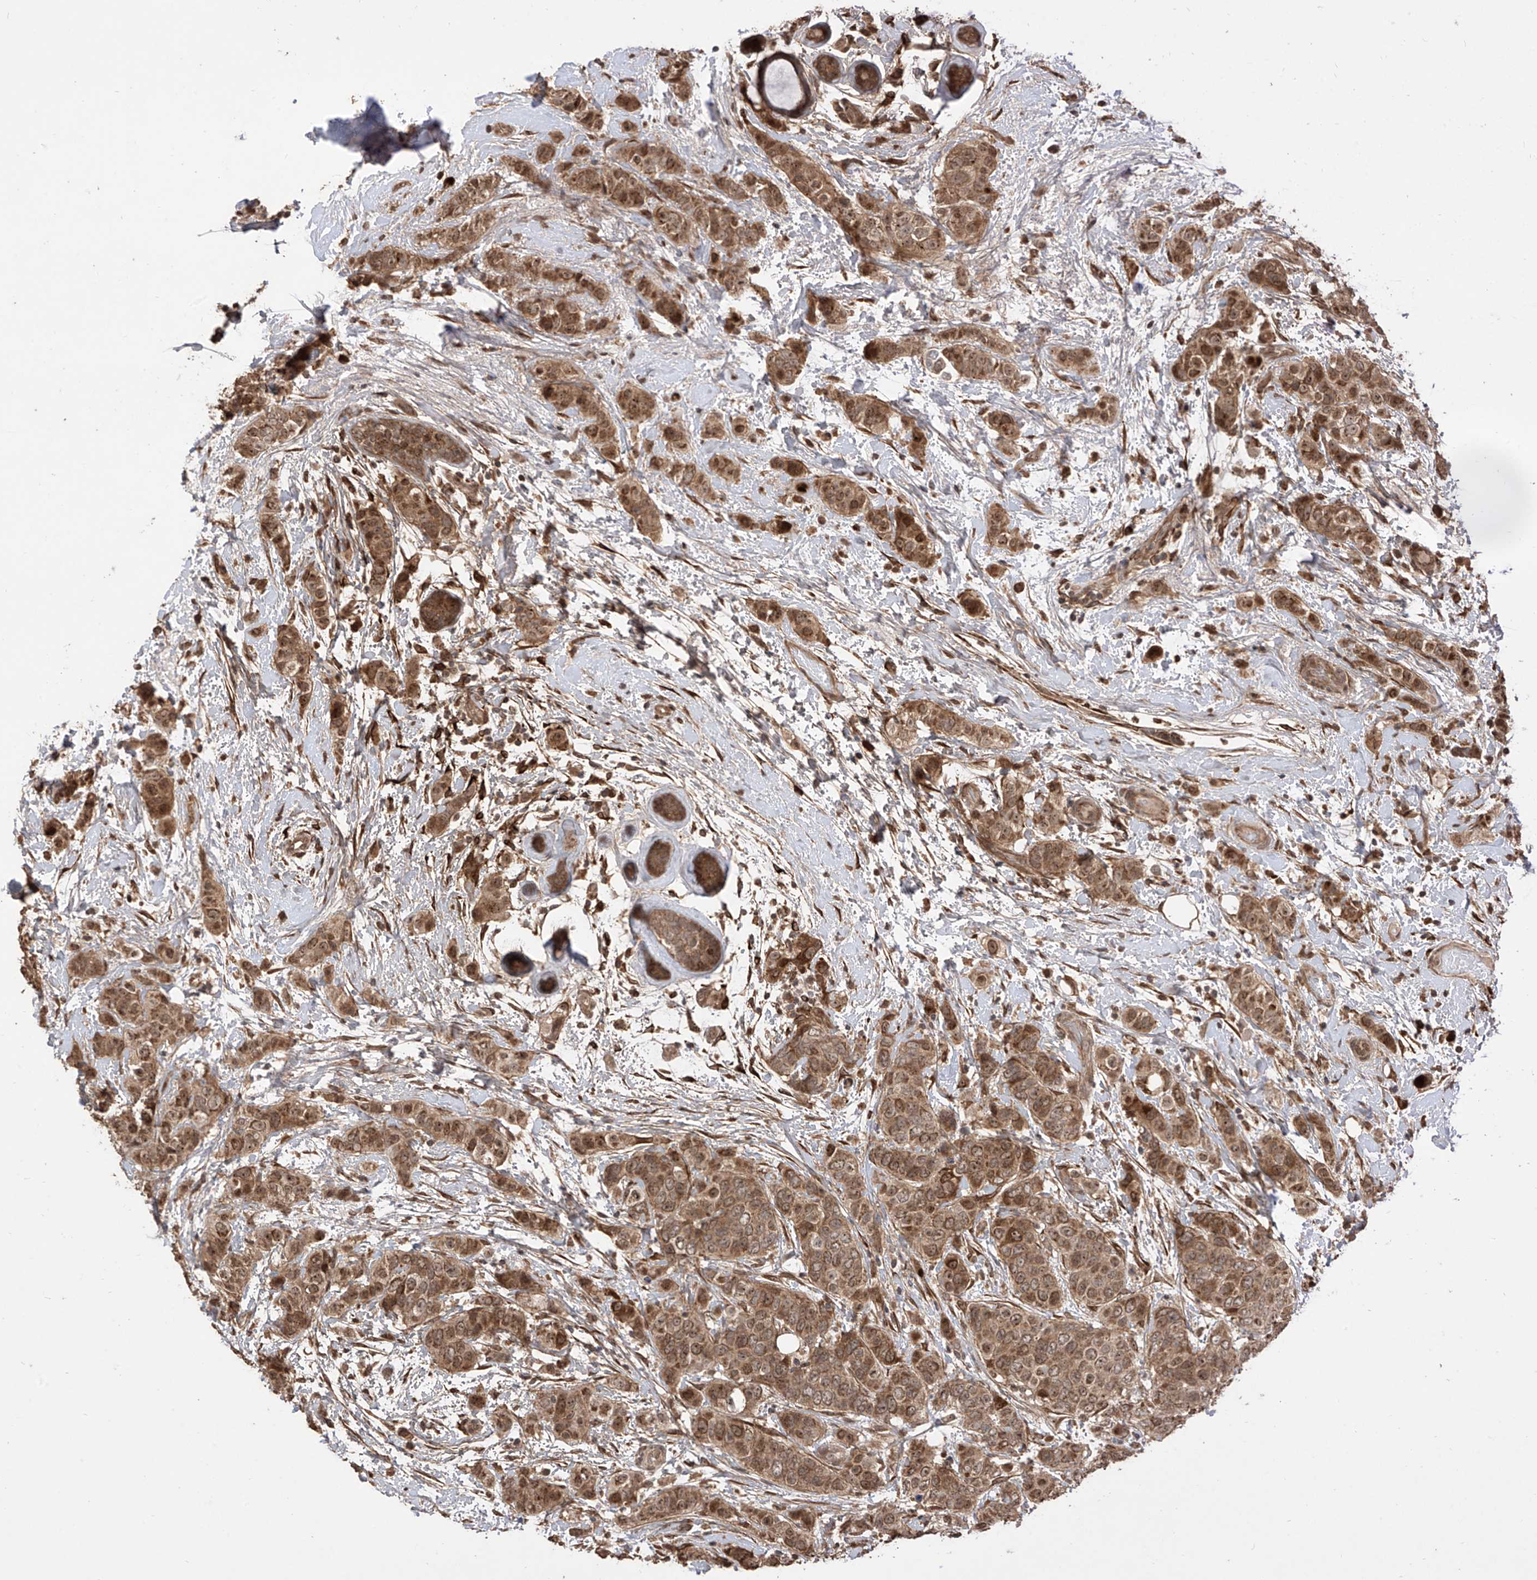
{"staining": {"intensity": "moderate", "quantity": ">75%", "location": "cytoplasmic/membranous"}, "tissue": "breast cancer", "cell_type": "Tumor cells", "image_type": "cancer", "snomed": [{"axis": "morphology", "description": "Lobular carcinoma"}, {"axis": "topography", "description": "Breast"}], "caption": "Moderate cytoplasmic/membranous protein expression is seen in about >75% of tumor cells in breast cancer. Immunohistochemistry (ihc) stains the protein in brown and the nuclei are stained blue.", "gene": "LATS1", "patient": {"sex": "female", "age": 51}}